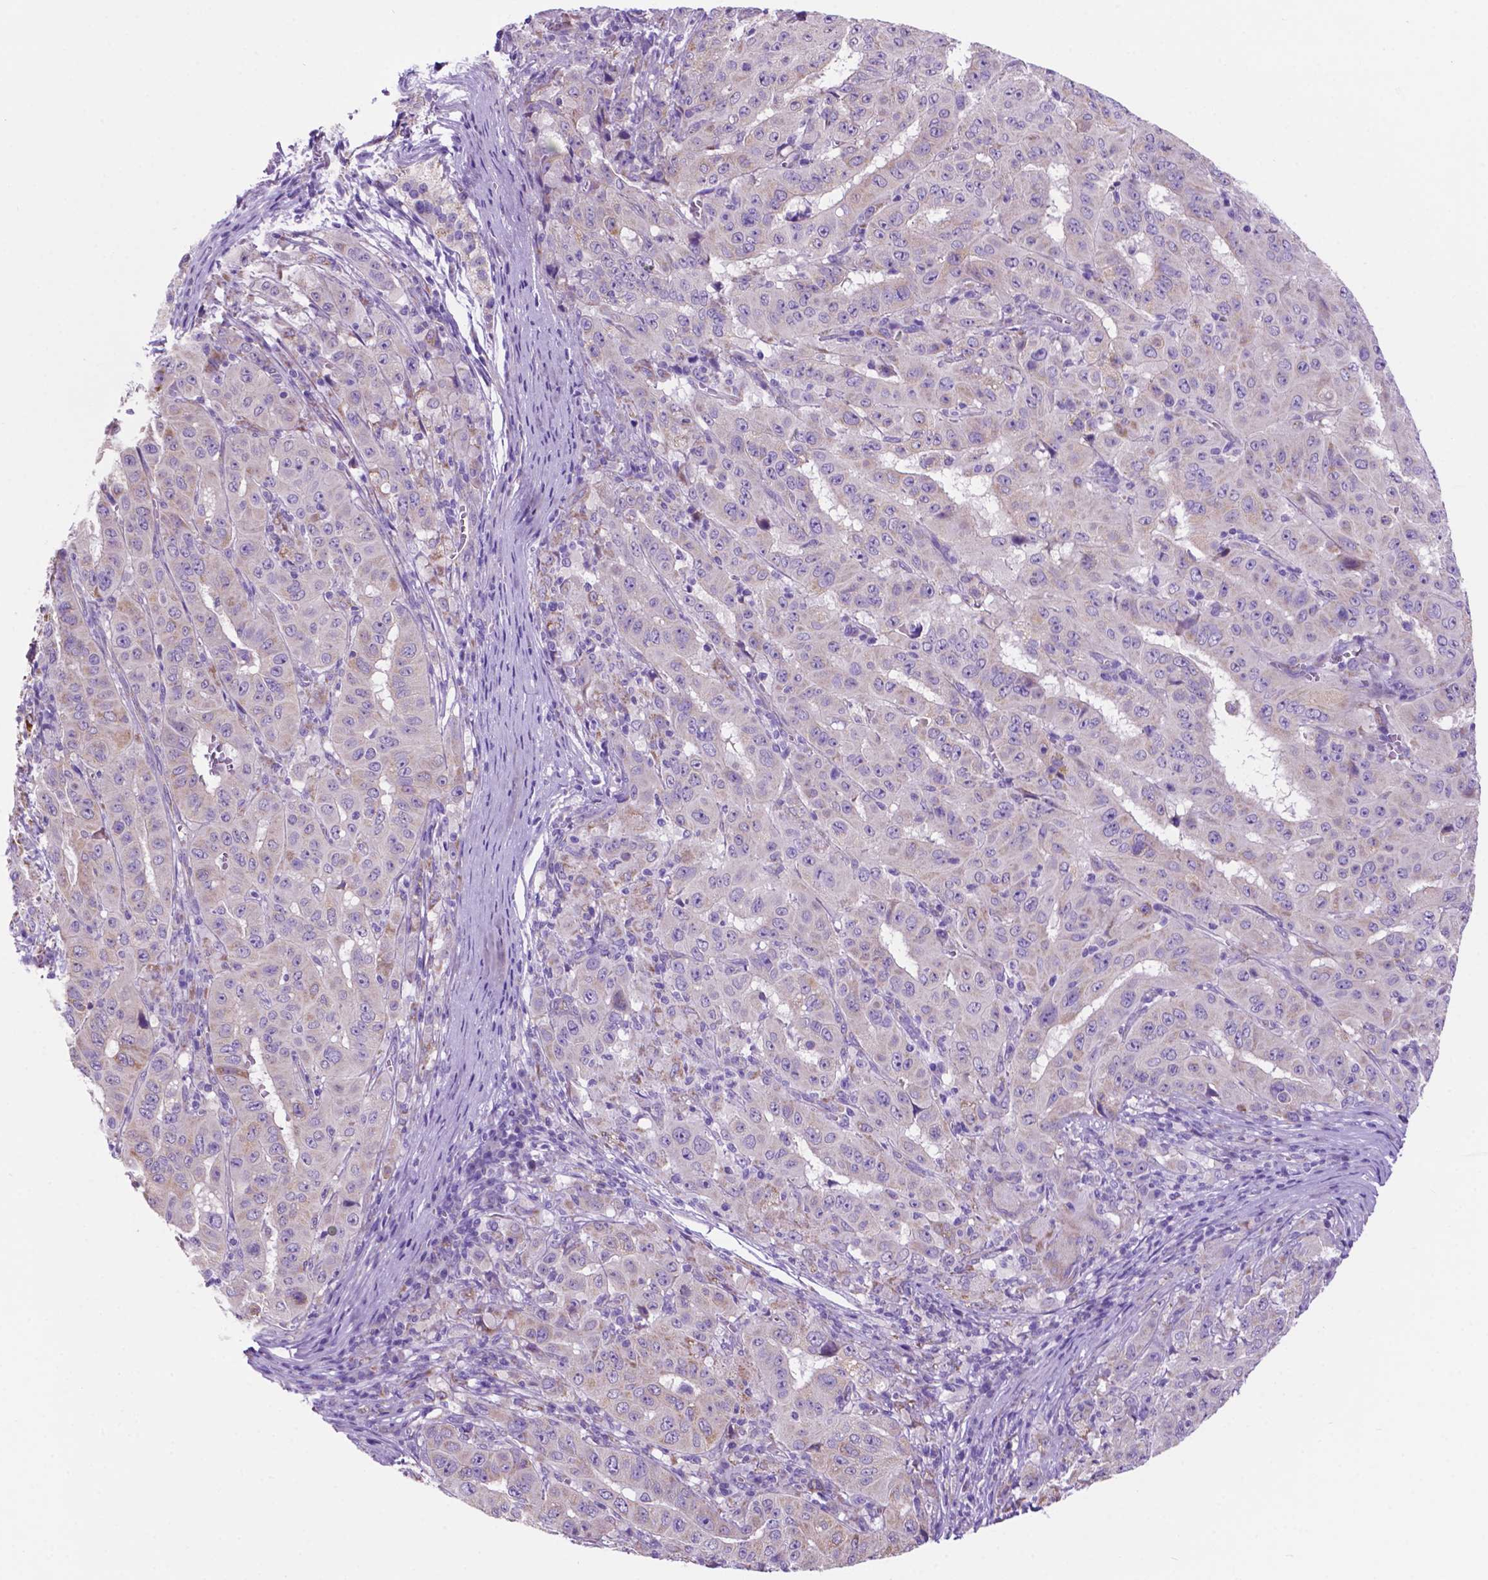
{"staining": {"intensity": "negative", "quantity": "none", "location": "none"}, "tissue": "pancreatic cancer", "cell_type": "Tumor cells", "image_type": "cancer", "snomed": [{"axis": "morphology", "description": "Adenocarcinoma, NOS"}, {"axis": "topography", "description": "Pancreas"}], "caption": "The immunohistochemistry micrograph has no significant positivity in tumor cells of pancreatic cancer tissue.", "gene": "TMEM121B", "patient": {"sex": "male", "age": 63}}